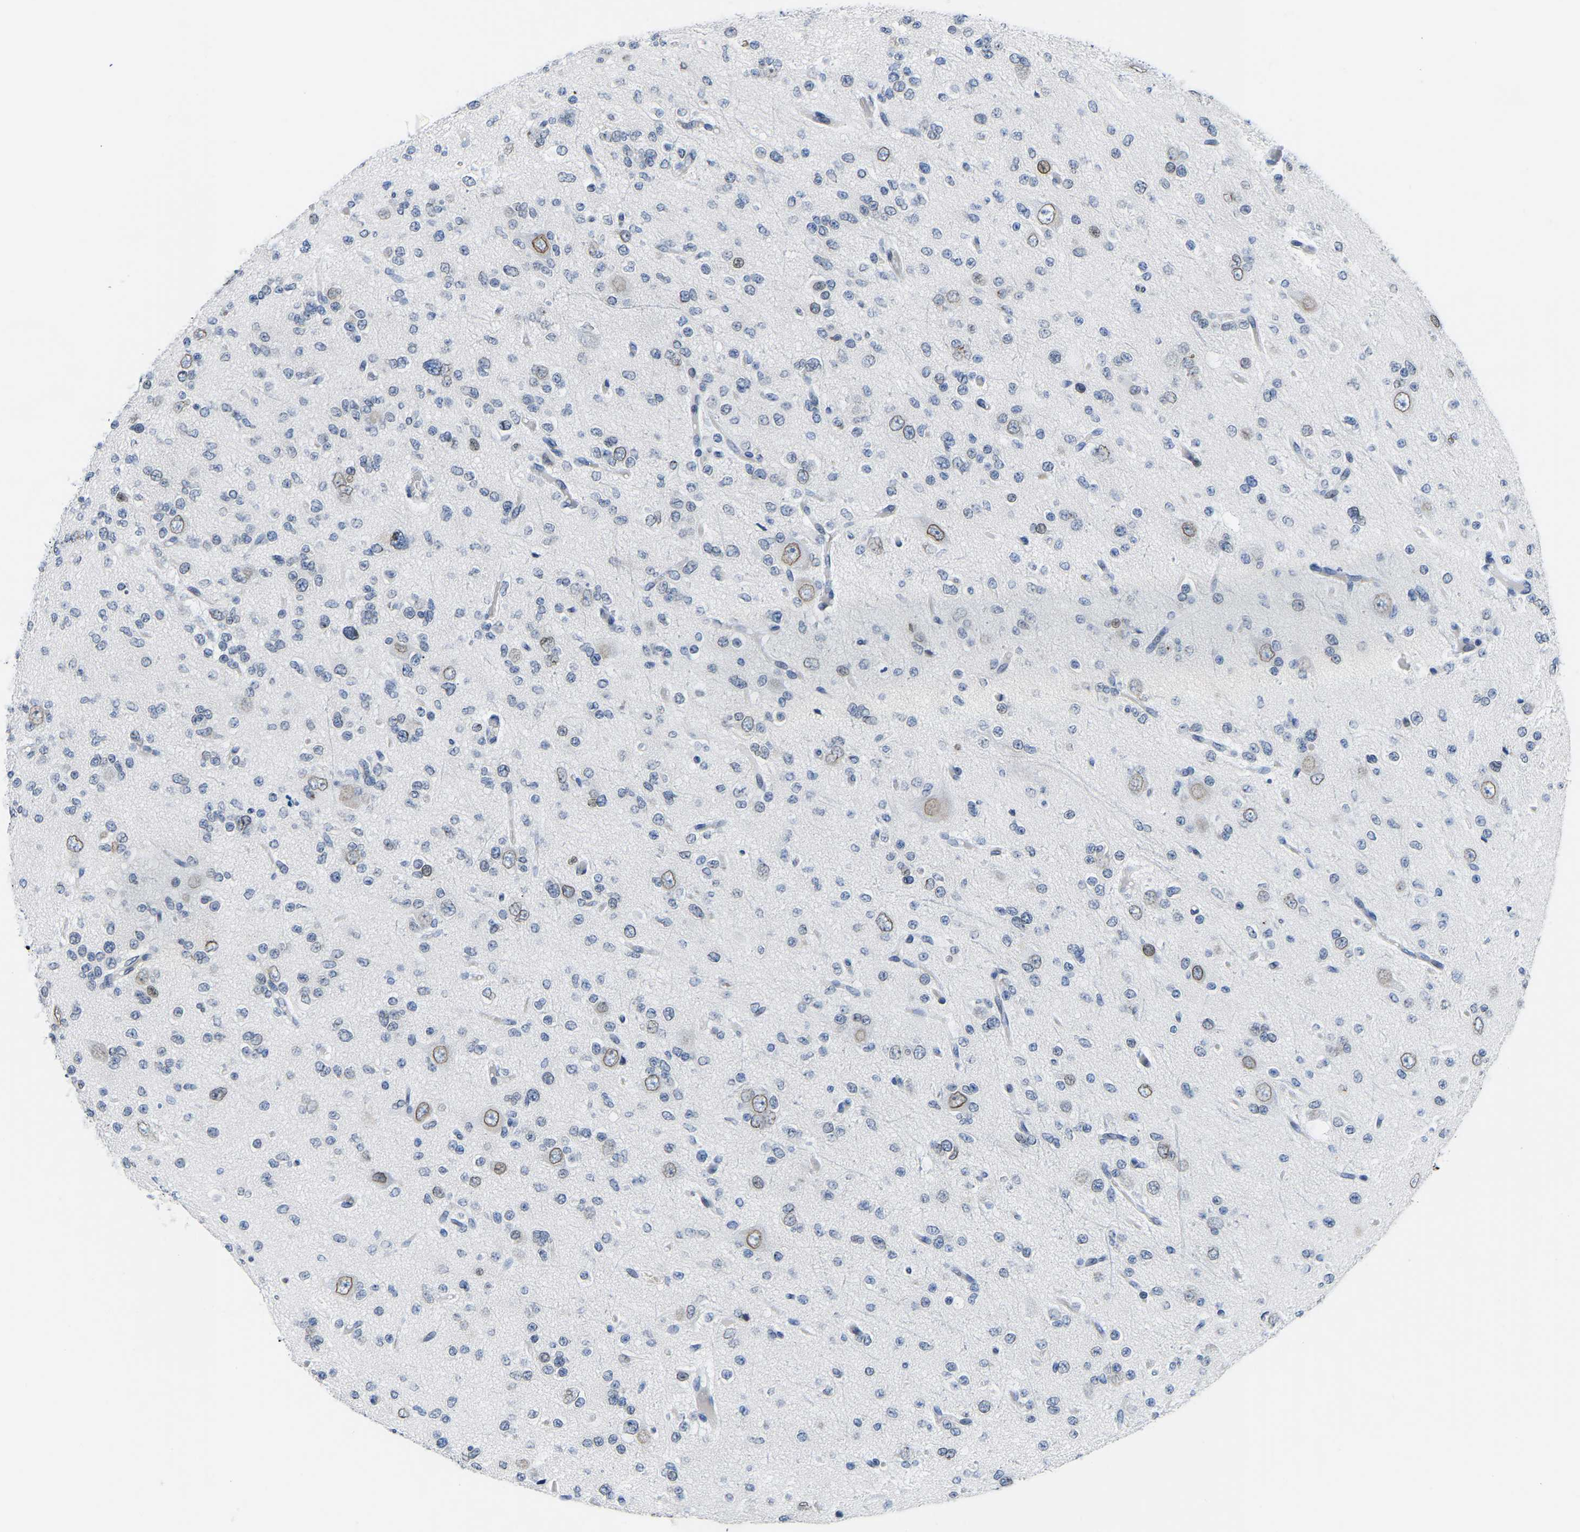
{"staining": {"intensity": "weak", "quantity": "<25%", "location": "nuclear"}, "tissue": "glioma", "cell_type": "Tumor cells", "image_type": "cancer", "snomed": [{"axis": "morphology", "description": "Glioma, malignant, Low grade"}, {"axis": "topography", "description": "Brain"}], "caption": "Immunohistochemistry of glioma exhibits no expression in tumor cells.", "gene": "UPK3A", "patient": {"sex": "male", "age": 38}}